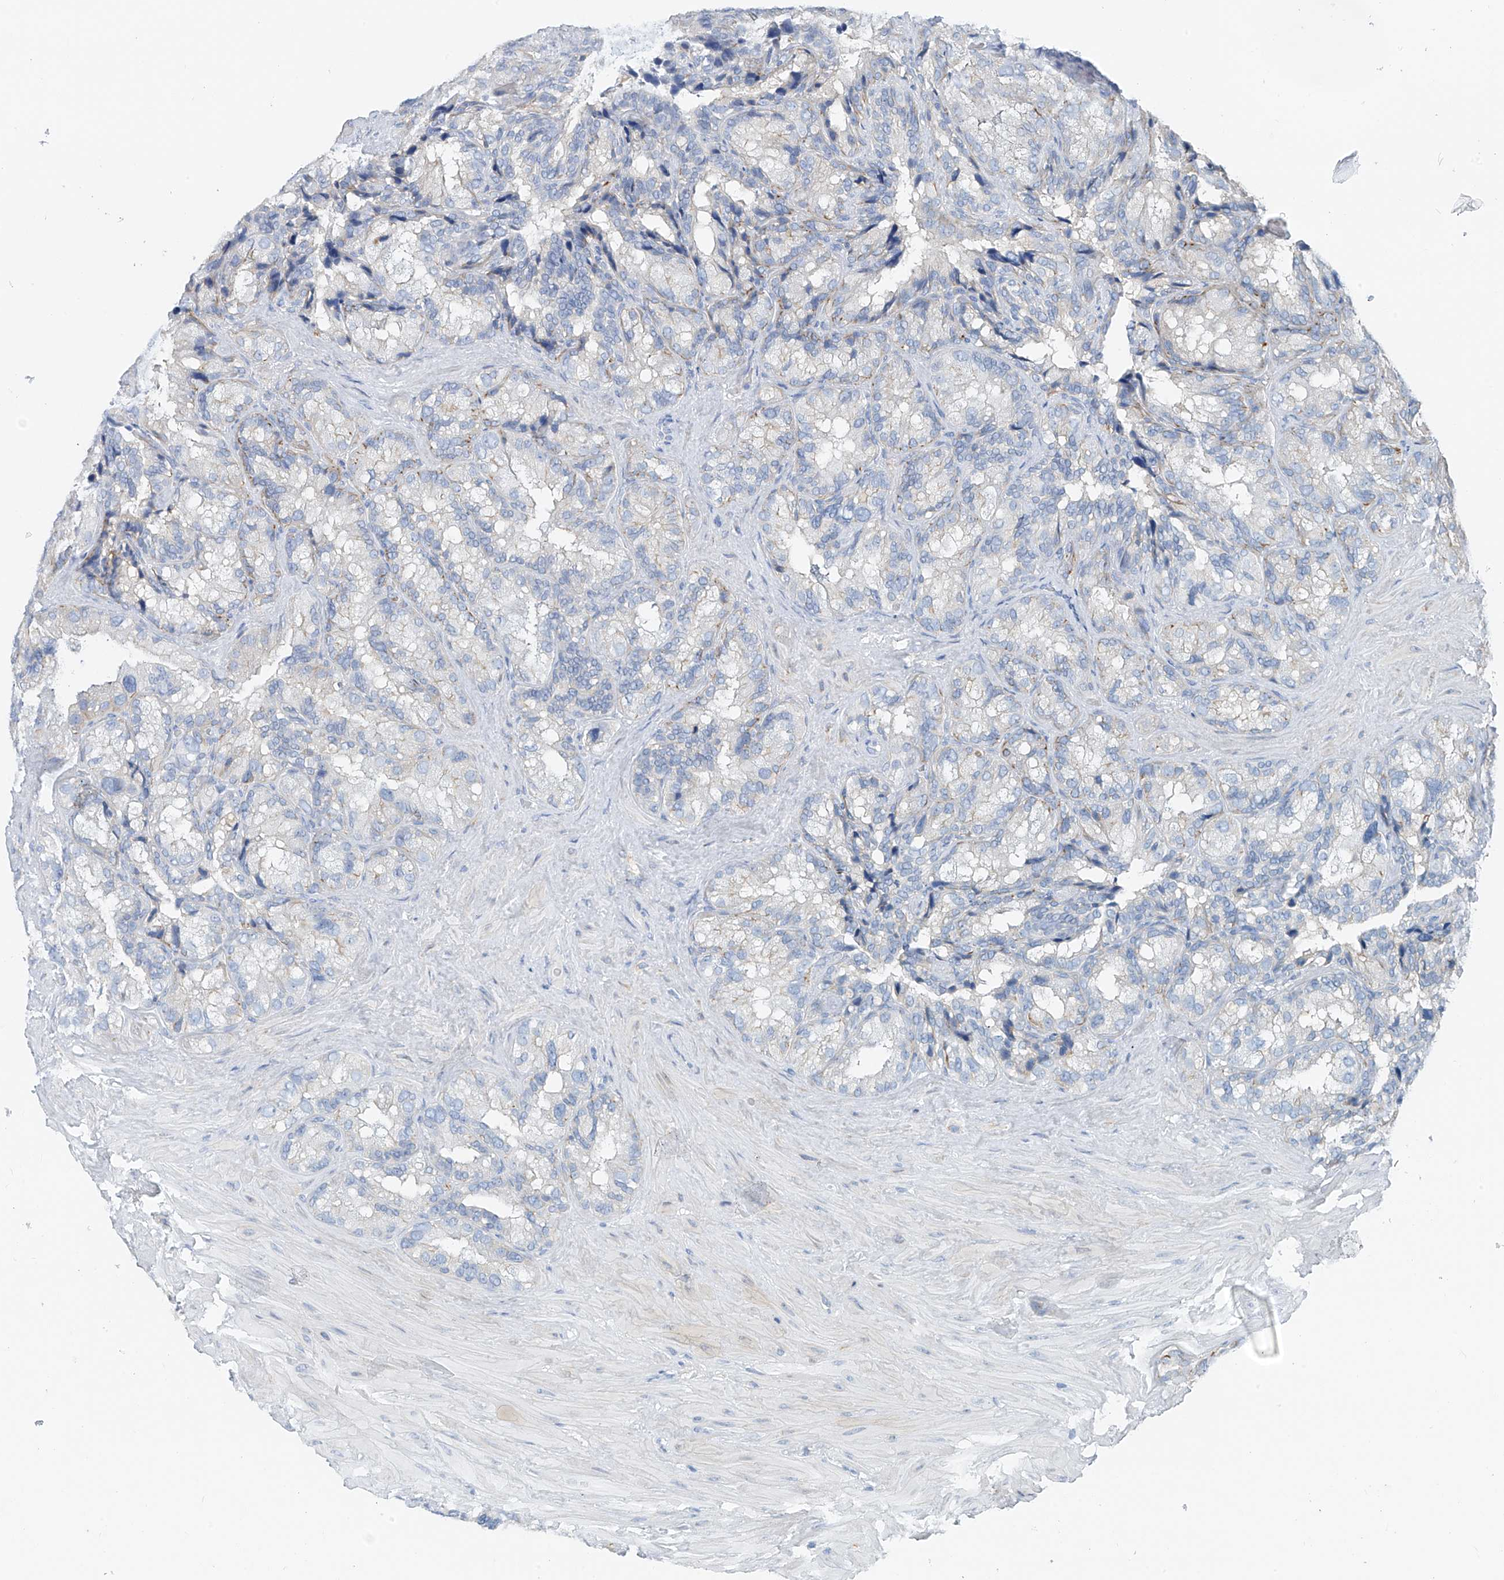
{"staining": {"intensity": "negative", "quantity": "none", "location": "none"}, "tissue": "seminal vesicle", "cell_type": "Glandular cells", "image_type": "normal", "snomed": [{"axis": "morphology", "description": "Normal tissue, NOS"}, {"axis": "topography", "description": "Prostate"}, {"axis": "topography", "description": "Seminal veicle"}], "caption": "Glandular cells show no significant expression in benign seminal vesicle. The staining is performed using DAB brown chromogen with nuclei counter-stained in using hematoxylin.", "gene": "POMGNT2", "patient": {"sex": "male", "age": 68}}